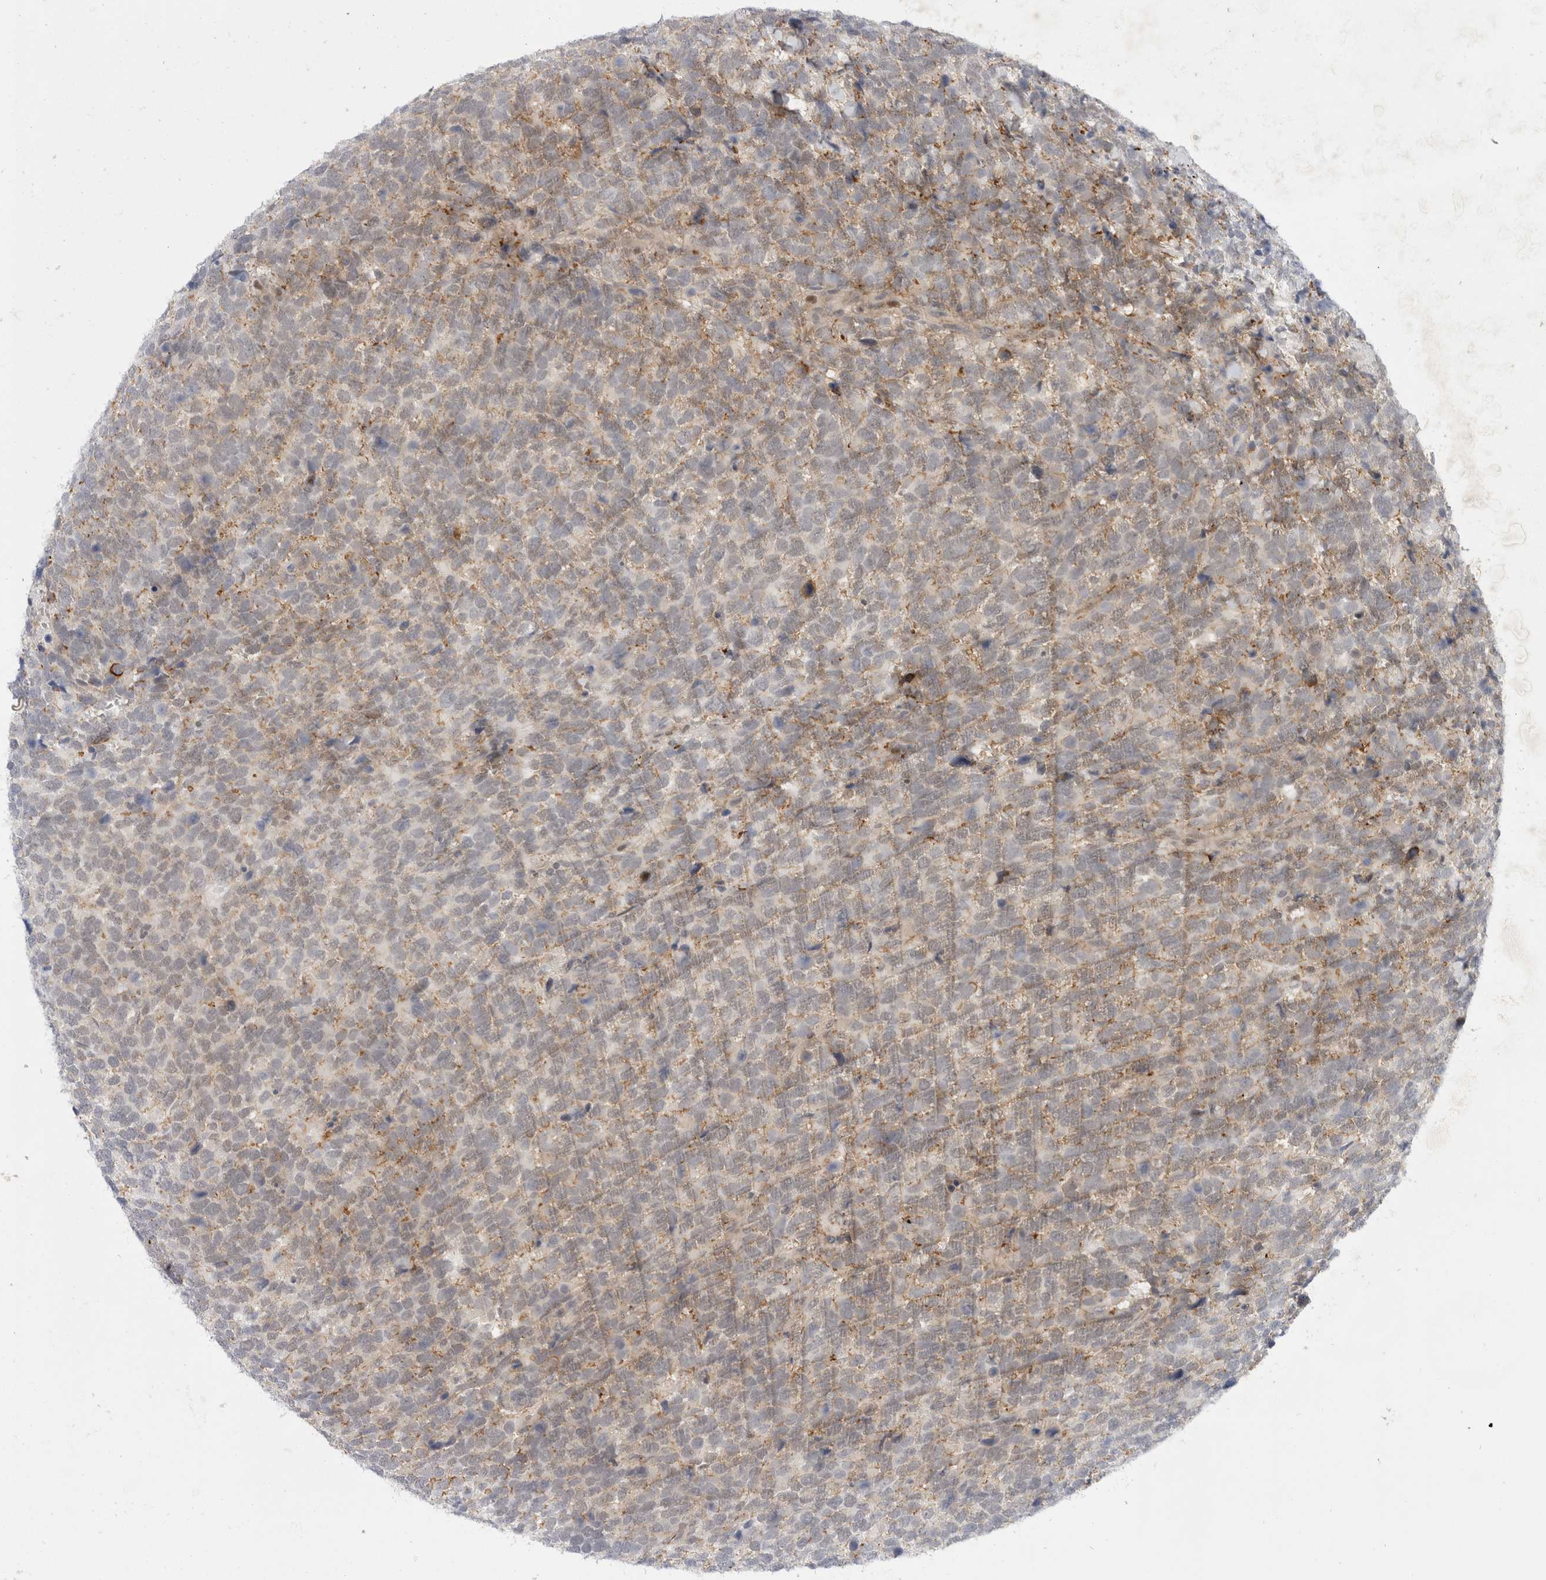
{"staining": {"intensity": "weak", "quantity": "25%-75%", "location": "cytoplasmic/membranous"}, "tissue": "urothelial cancer", "cell_type": "Tumor cells", "image_type": "cancer", "snomed": [{"axis": "morphology", "description": "Urothelial carcinoma, High grade"}, {"axis": "topography", "description": "Urinary bladder"}], "caption": "Urothelial cancer stained with a protein marker displays weak staining in tumor cells.", "gene": "TOM1L2", "patient": {"sex": "female", "age": 82}}